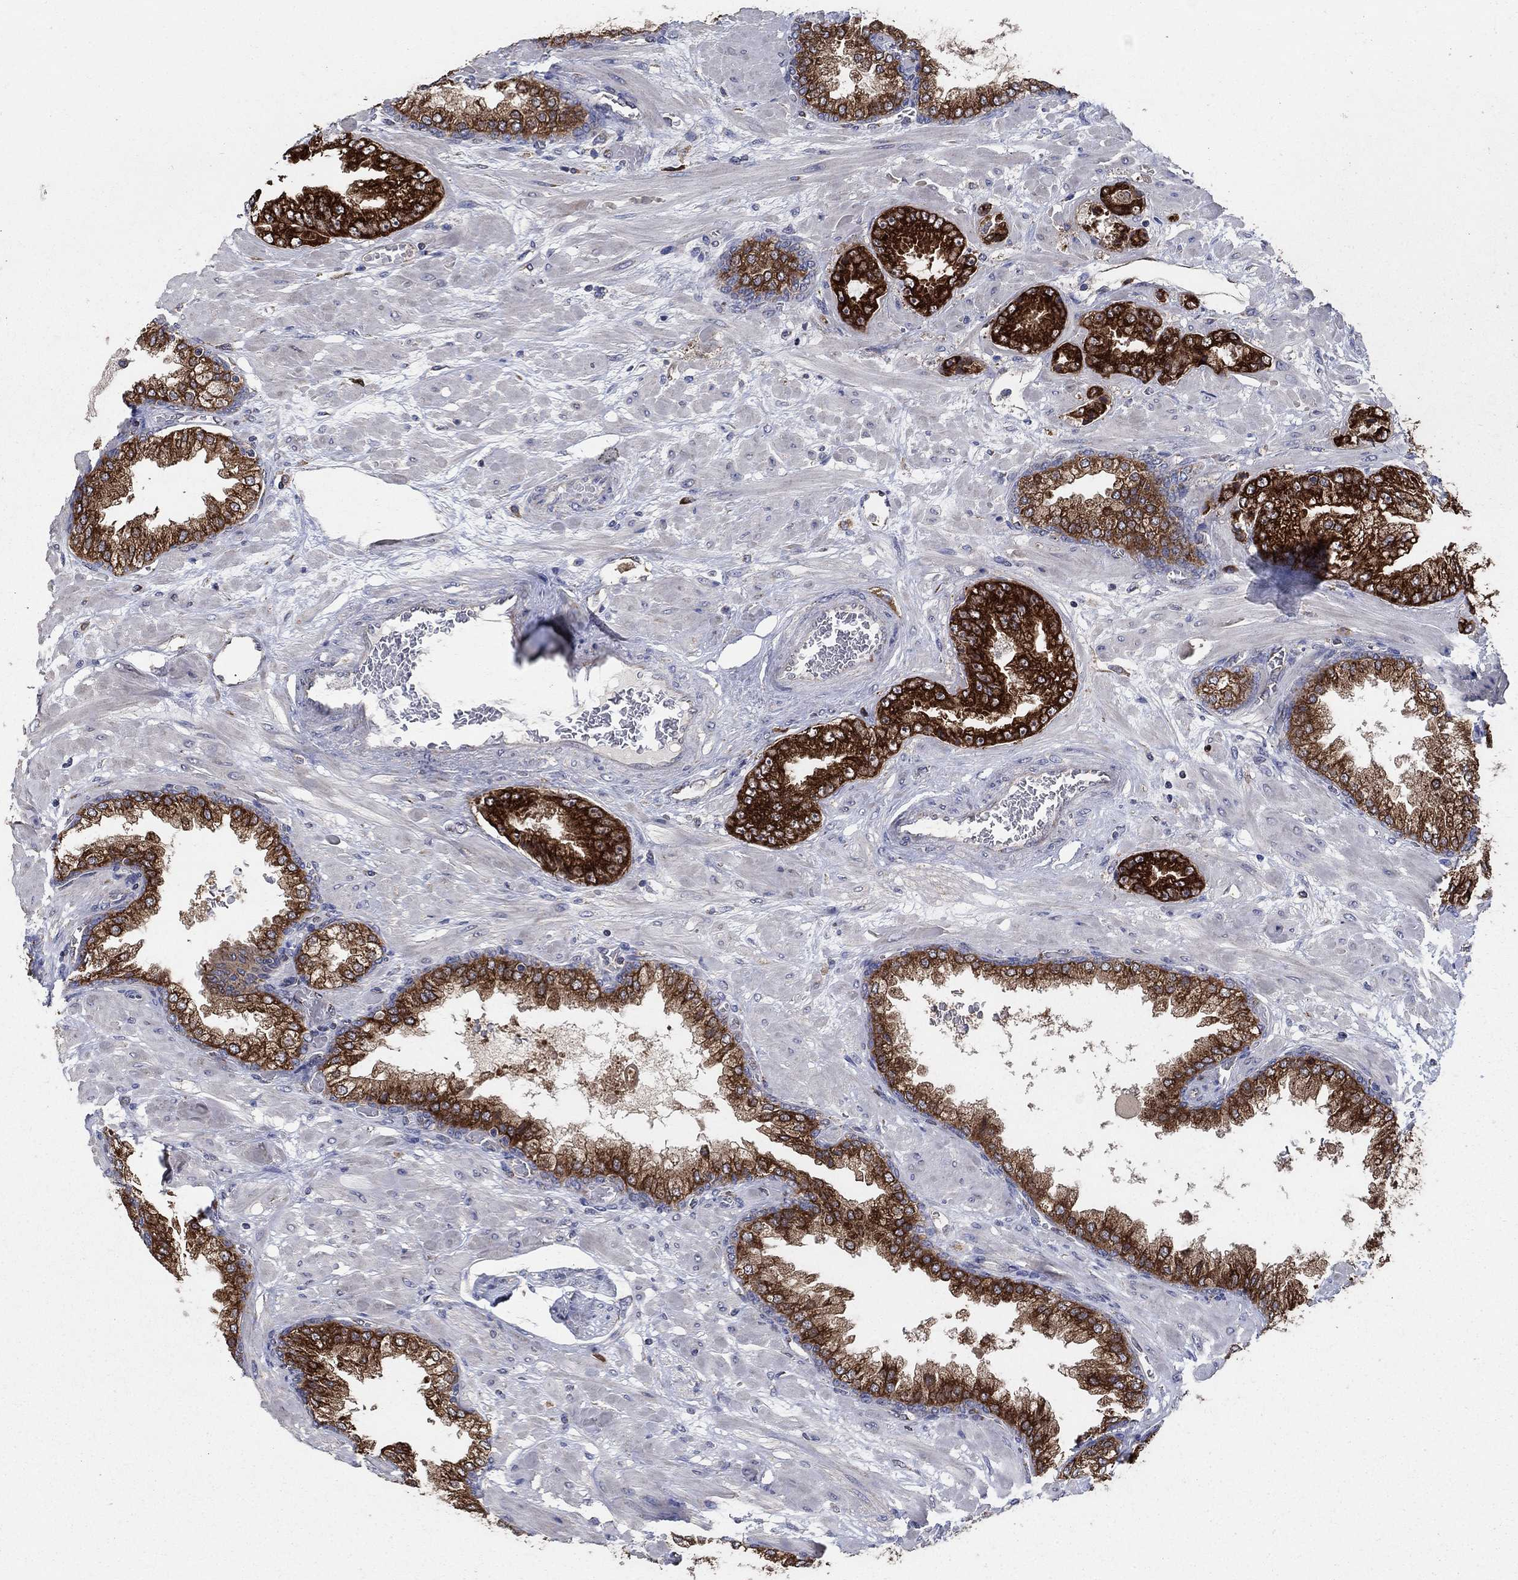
{"staining": {"intensity": "strong", "quantity": ">75%", "location": "cytoplasmic/membranous"}, "tissue": "prostate cancer", "cell_type": "Tumor cells", "image_type": "cancer", "snomed": [{"axis": "morphology", "description": "Adenocarcinoma, Low grade"}, {"axis": "topography", "description": "Prostate"}], "caption": "Adenocarcinoma (low-grade) (prostate) stained for a protein displays strong cytoplasmic/membranous positivity in tumor cells.", "gene": "HID1", "patient": {"sex": "male", "age": 57}}